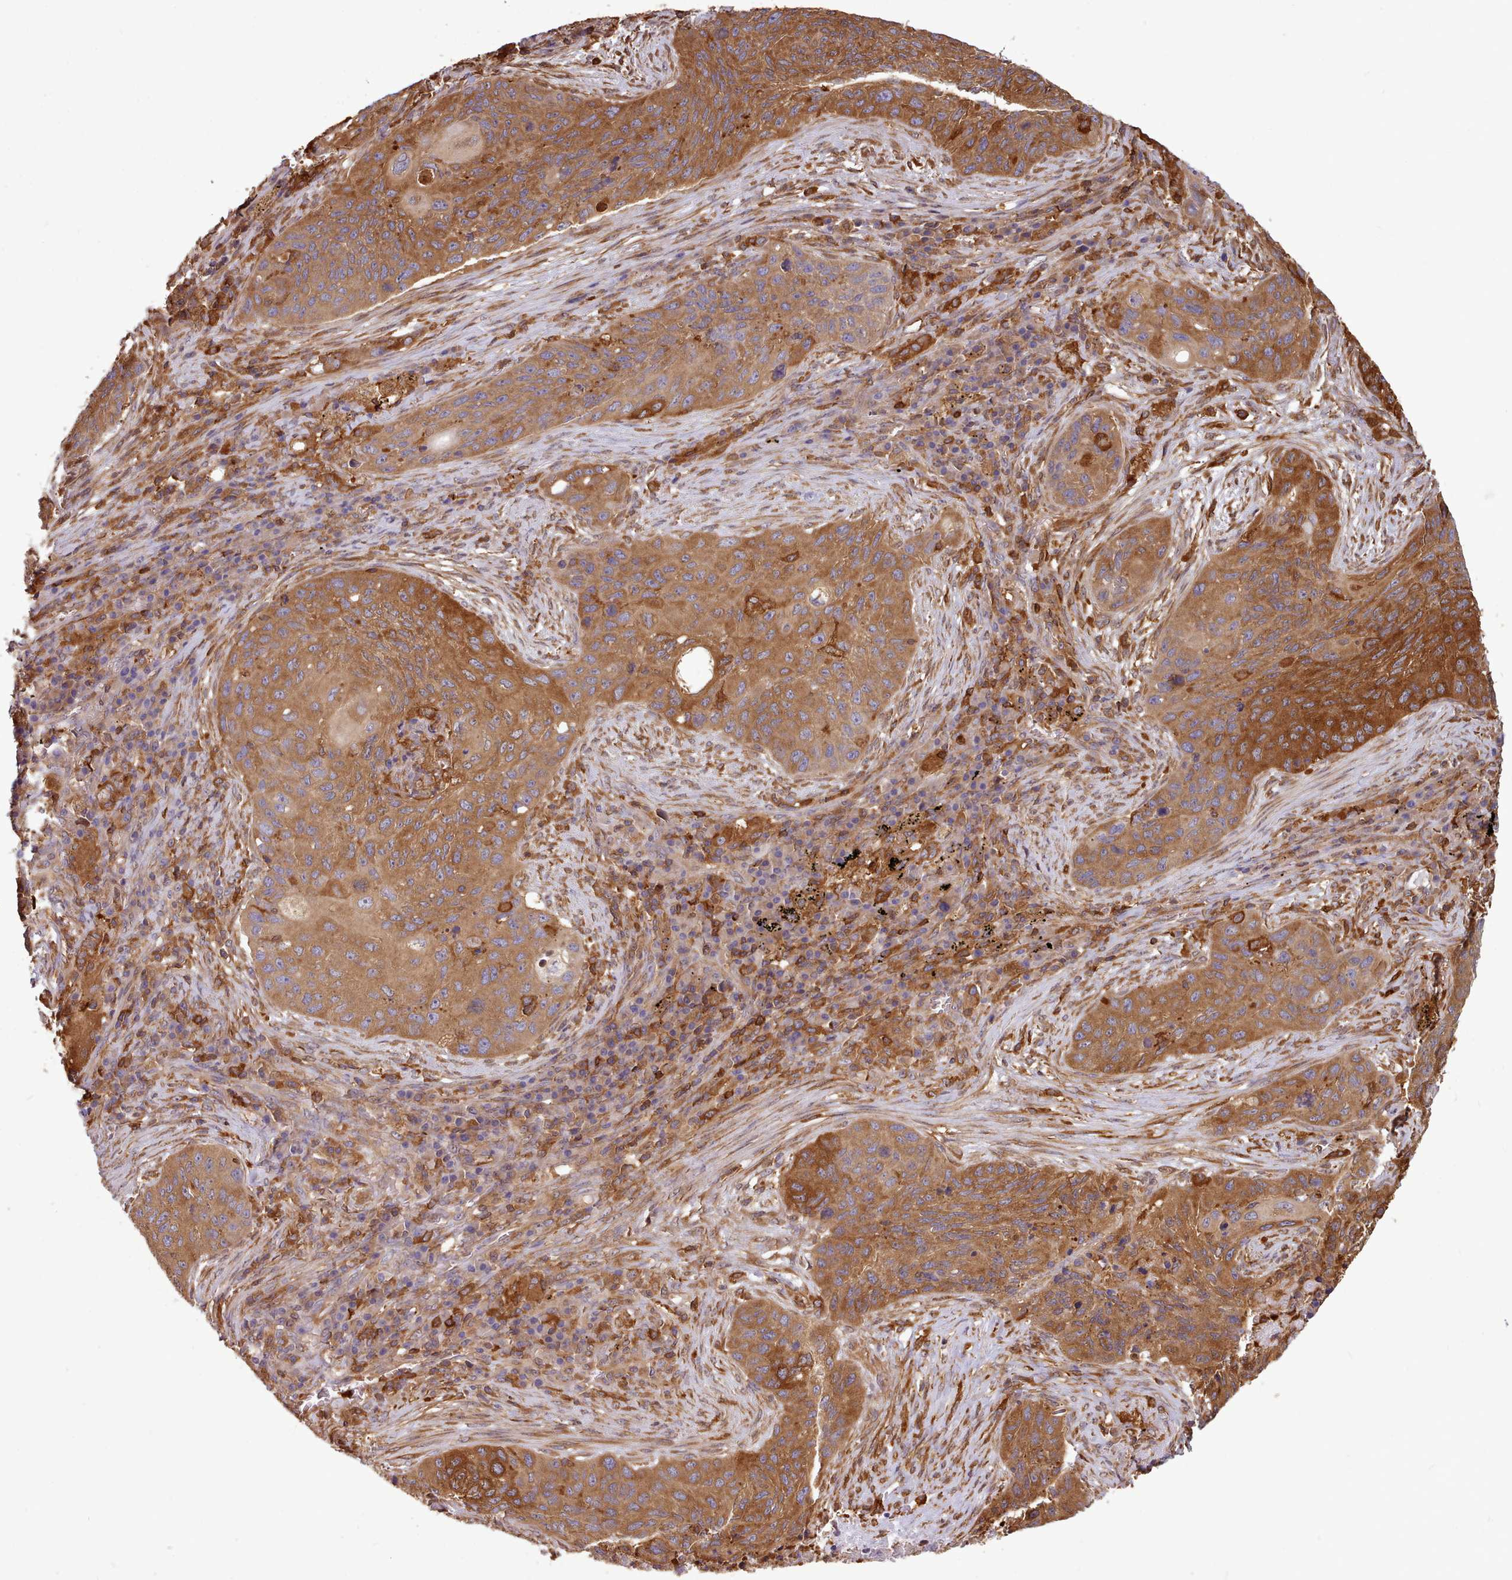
{"staining": {"intensity": "moderate", "quantity": ">75%", "location": "cytoplasmic/membranous"}, "tissue": "lung cancer", "cell_type": "Tumor cells", "image_type": "cancer", "snomed": [{"axis": "morphology", "description": "Squamous cell carcinoma, NOS"}, {"axis": "topography", "description": "Lung"}], "caption": "A brown stain labels moderate cytoplasmic/membranous expression of a protein in lung cancer (squamous cell carcinoma) tumor cells.", "gene": "SLC4A9", "patient": {"sex": "female", "age": 63}}